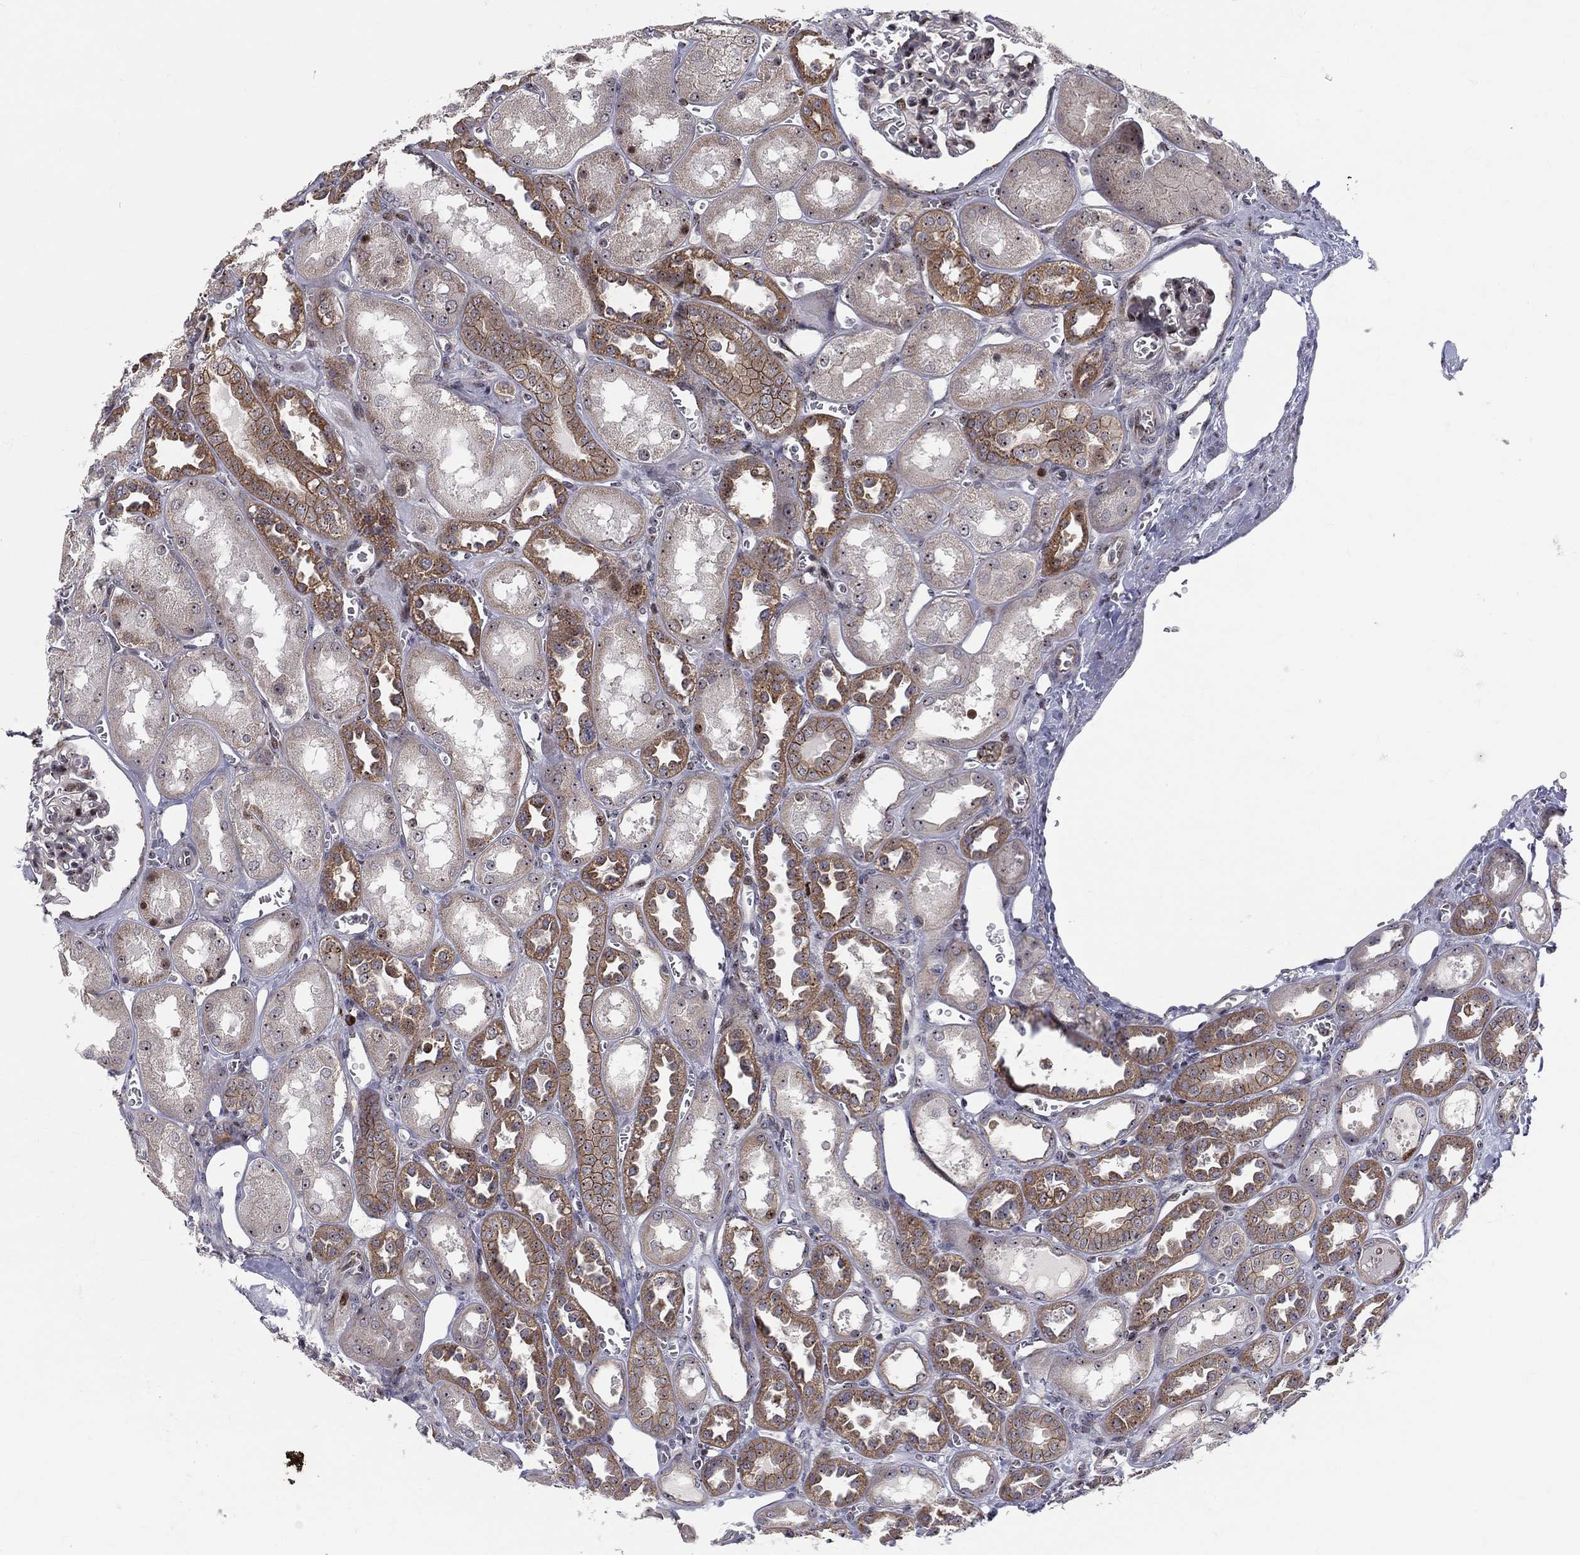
{"staining": {"intensity": "moderate", "quantity": "25%-75%", "location": "cytoplasmic/membranous"}, "tissue": "kidney", "cell_type": "Cells in glomeruli", "image_type": "normal", "snomed": [{"axis": "morphology", "description": "Normal tissue, NOS"}, {"axis": "topography", "description": "Kidney"}], "caption": "A brown stain shows moderate cytoplasmic/membranous expression of a protein in cells in glomeruli of benign human kidney.", "gene": "VHL", "patient": {"sex": "male", "age": 73}}